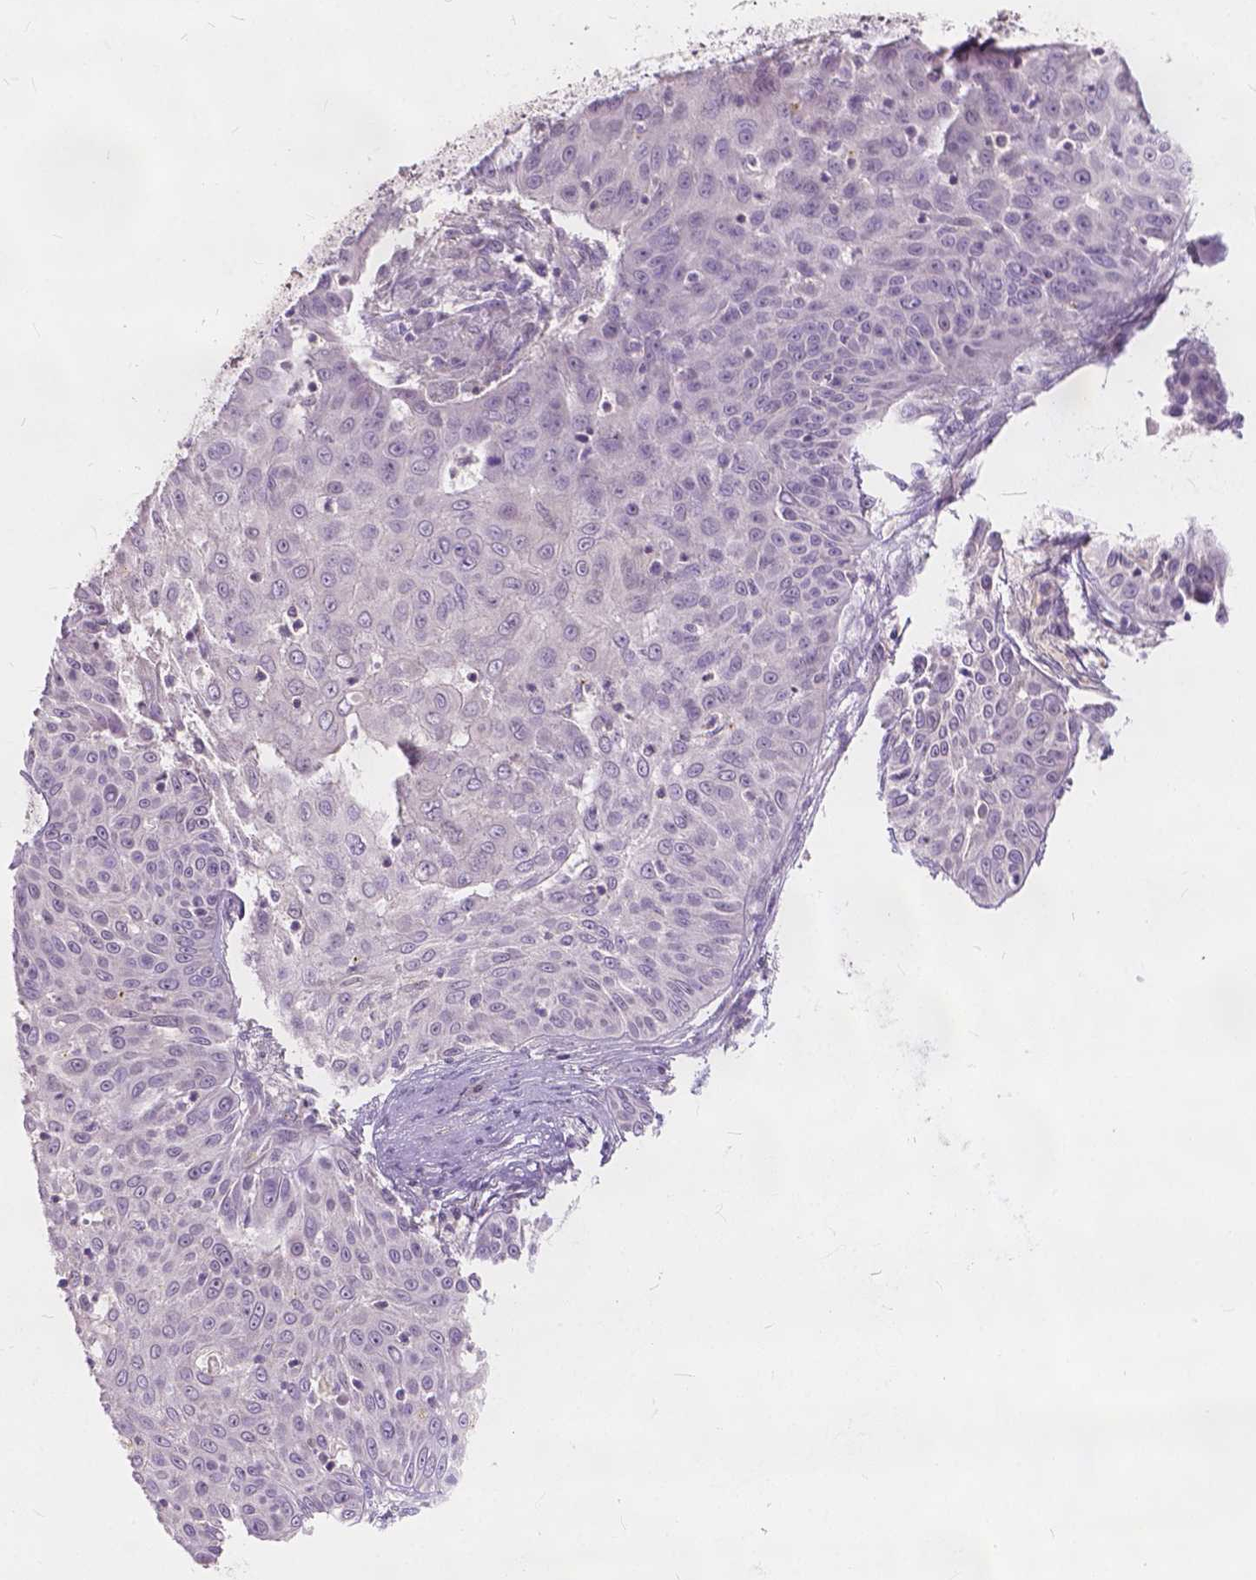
{"staining": {"intensity": "negative", "quantity": "none", "location": "none"}, "tissue": "skin cancer", "cell_type": "Tumor cells", "image_type": "cancer", "snomed": [{"axis": "morphology", "description": "Squamous cell carcinoma, NOS"}, {"axis": "topography", "description": "Skin"}], "caption": "A micrograph of skin cancer stained for a protein demonstrates no brown staining in tumor cells.", "gene": "KIAA0513", "patient": {"sex": "male", "age": 82}}